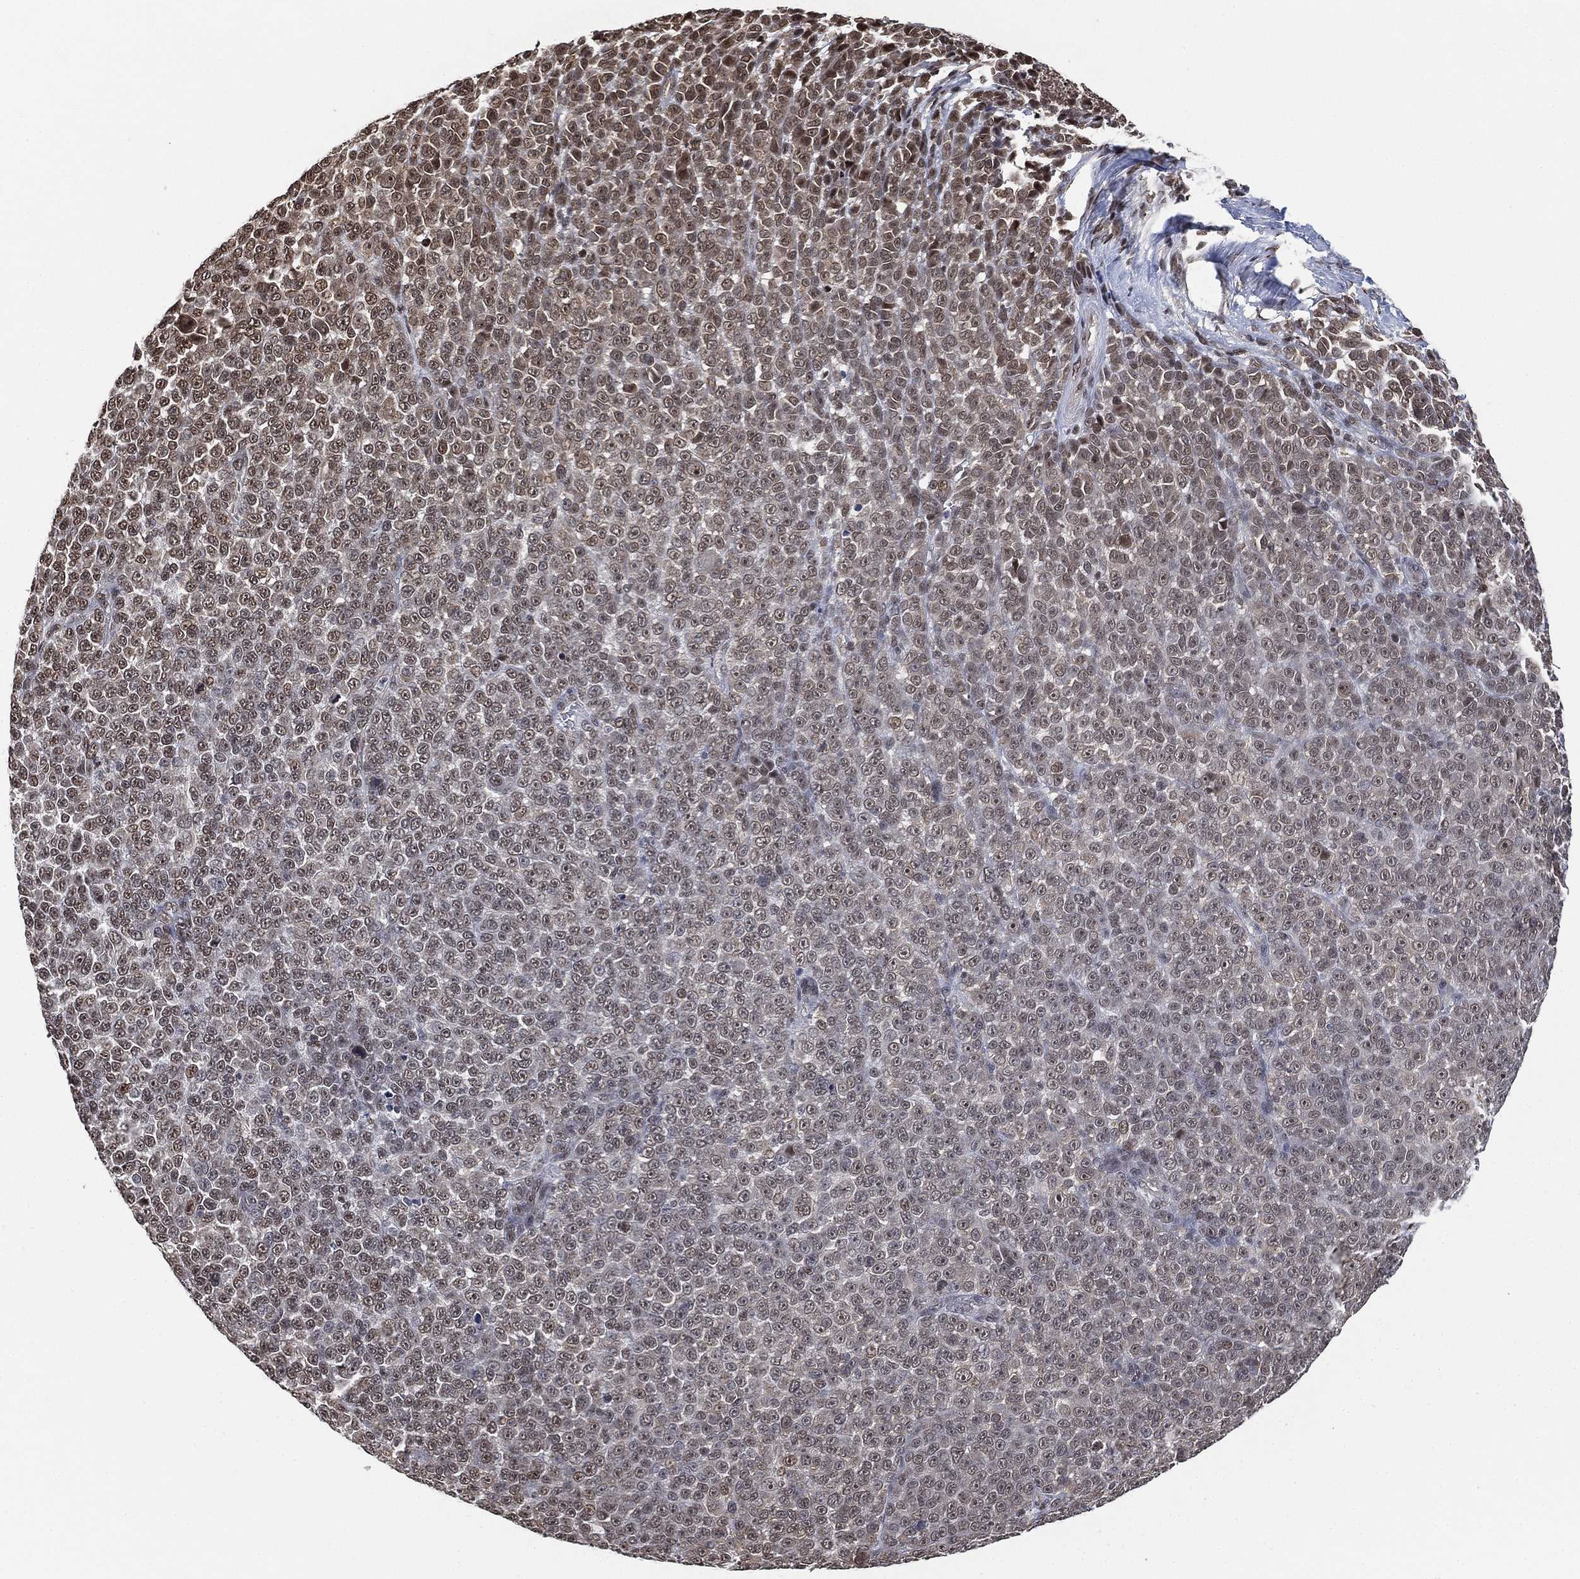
{"staining": {"intensity": "moderate", "quantity": "<25%", "location": "nuclear"}, "tissue": "melanoma", "cell_type": "Tumor cells", "image_type": "cancer", "snomed": [{"axis": "morphology", "description": "Malignant melanoma, NOS"}, {"axis": "topography", "description": "Skin"}], "caption": "DAB immunohistochemical staining of melanoma displays moderate nuclear protein staining in approximately <25% of tumor cells. Immunohistochemistry (ihc) stains the protein of interest in brown and the nuclei are stained blue.", "gene": "ZSCAN30", "patient": {"sex": "female", "age": 95}}